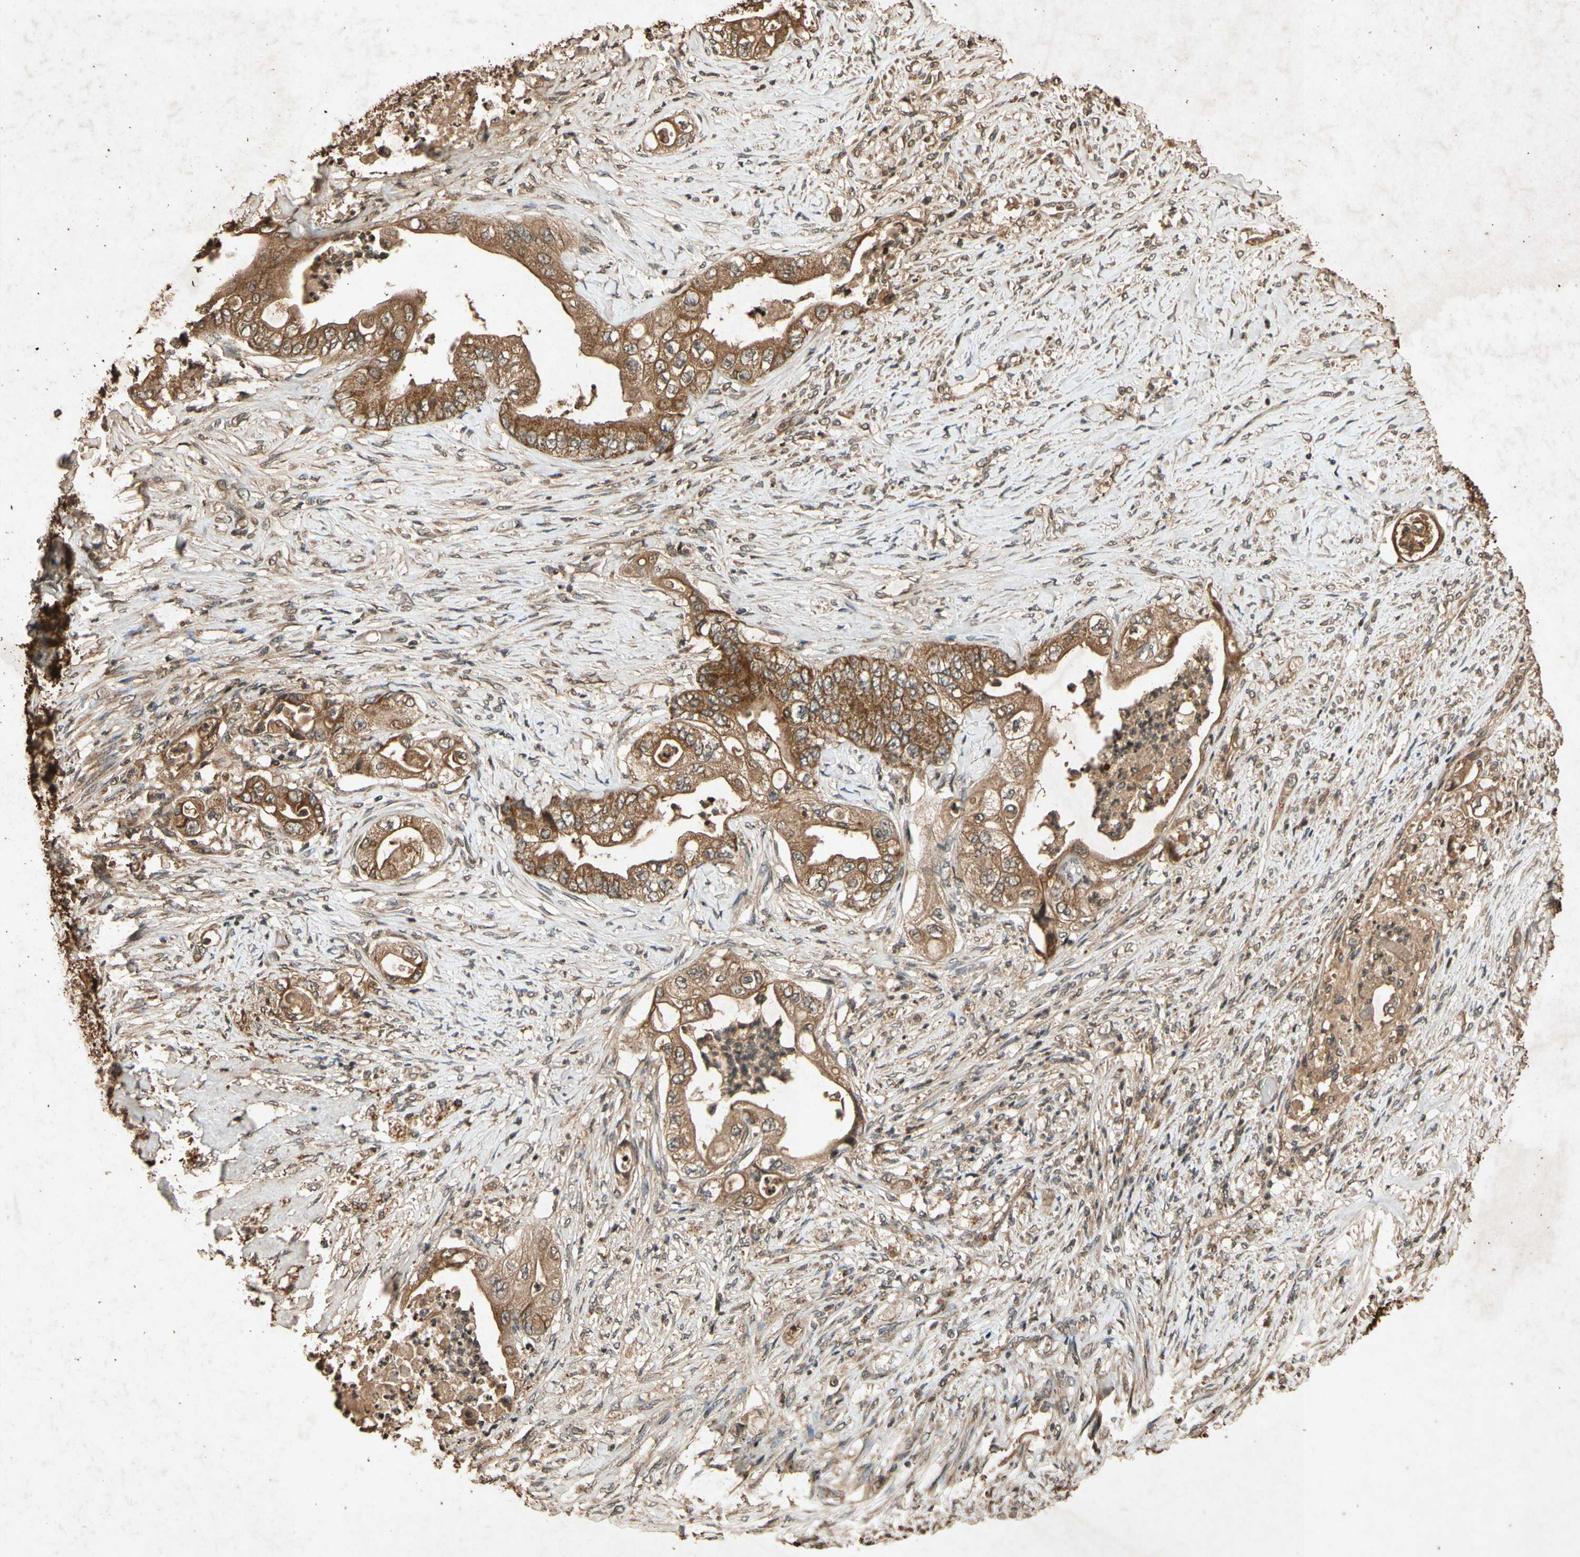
{"staining": {"intensity": "strong", "quantity": ">75%", "location": "cytoplasmic/membranous"}, "tissue": "stomach cancer", "cell_type": "Tumor cells", "image_type": "cancer", "snomed": [{"axis": "morphology", "description": "Adenocarcinoma, NOS"}, {"axis": "topography", "description": "Stomach"}], "caption": "Tumor cells exhibit high levels of strong cytoplasmic/membranous expression in about >75% of cells in human stomach adenocarcinoma.", "gene": "TXN2", "patient": {"sex": "female", "age": 73}}